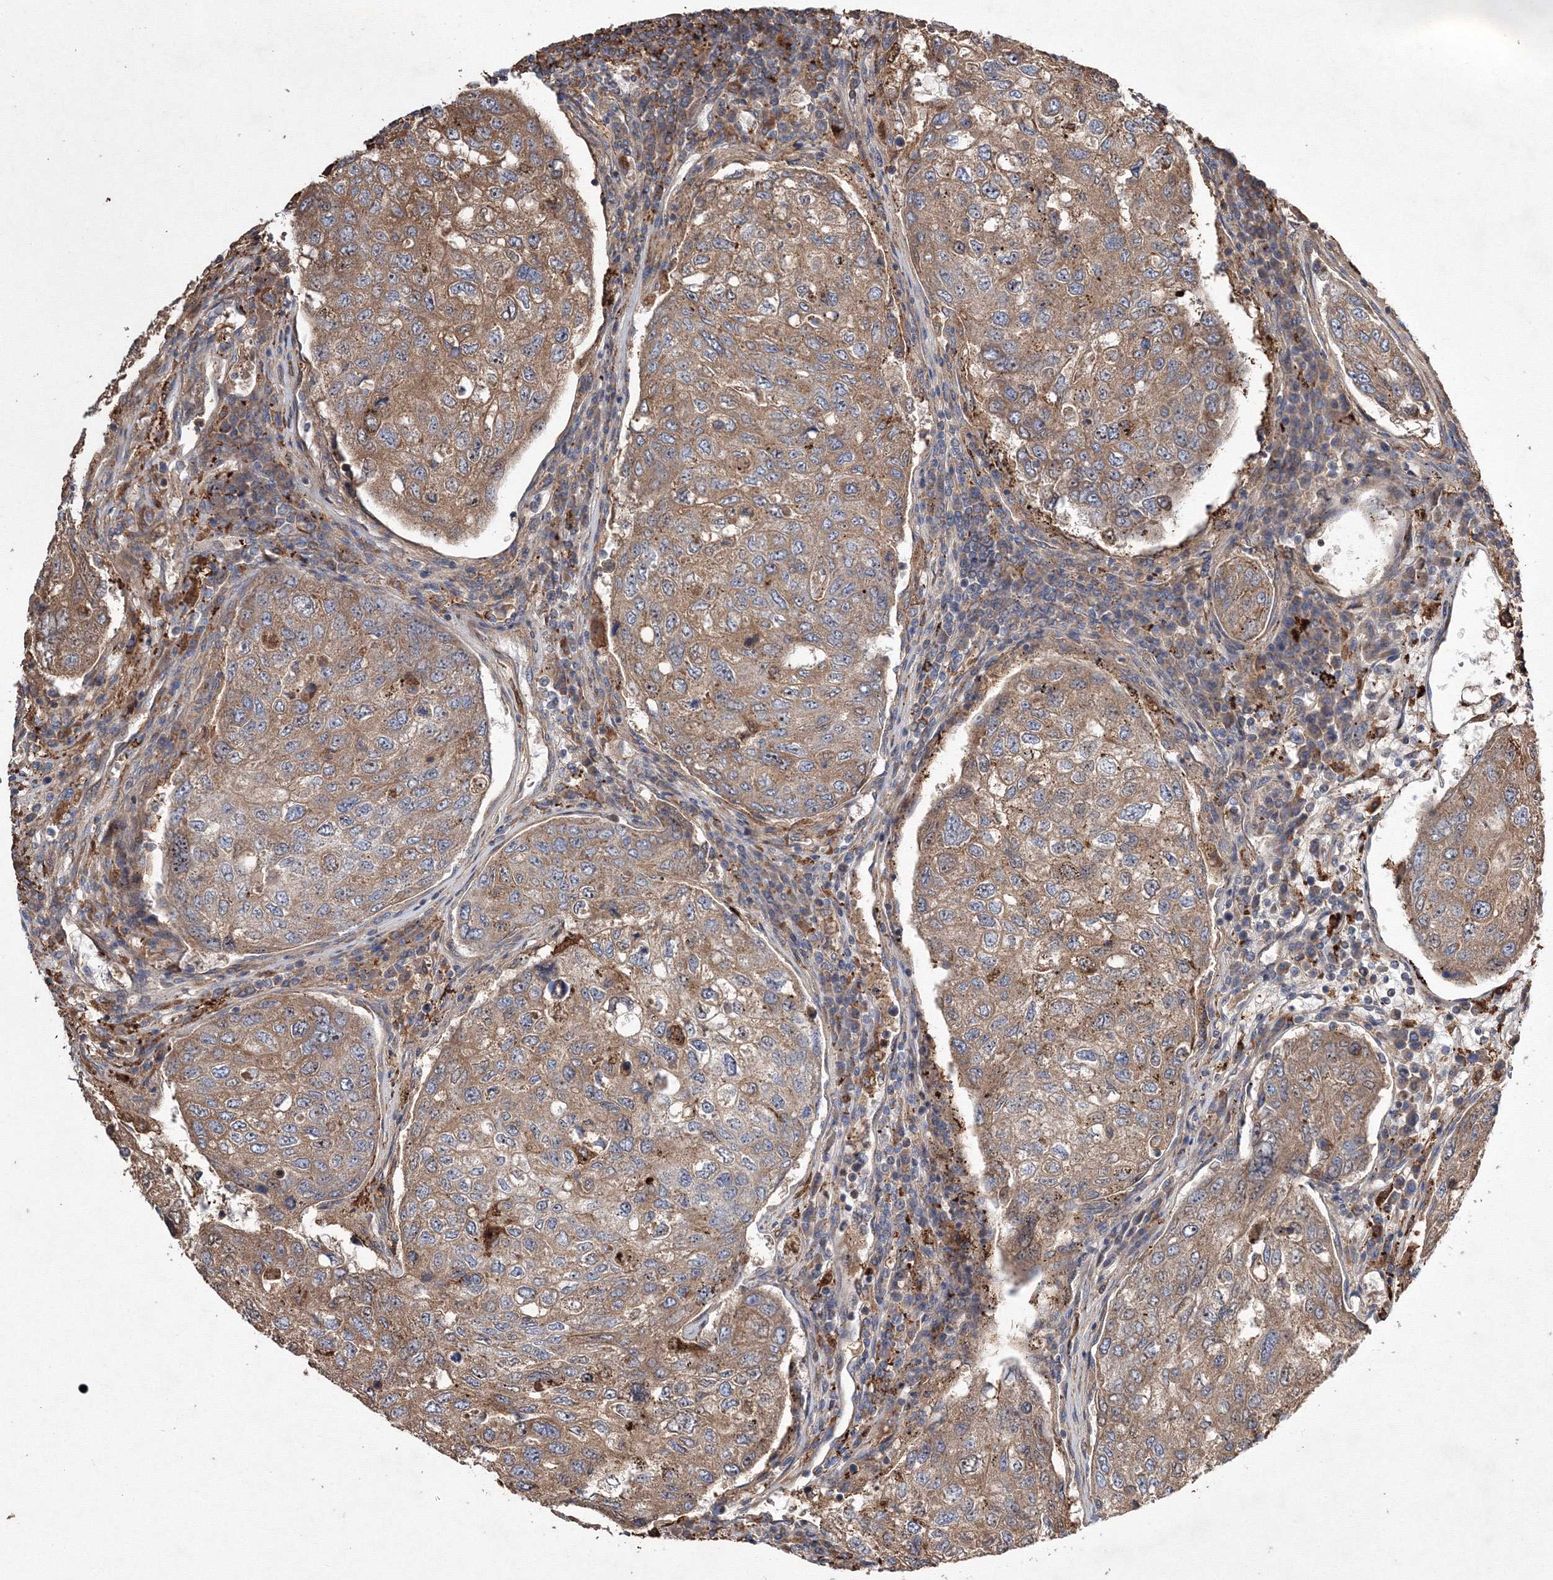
{"staining": {"intensity": "moderate", "quantity": ">75%", "location": "cytoplasmic/membranous"}, "tissue": "urothelial cancer", "cell_type": "Tumor cells", "image_type": "cancer", "snomed": [{"axis": "morphology", "description": "Urothelial carcinoma, High grade"}, {"axis": "topography", "description": "Lymph node"}, {"axis": "topography", "description": "Urinary bladder"}], "caption": "Urothelial cancer tissue demonstrates moderate cytoplasmic/membranous positivity in about >75% of tumor cells", "gene": "RANBP3L", "patient": {"sex": "male", "age": 51}}